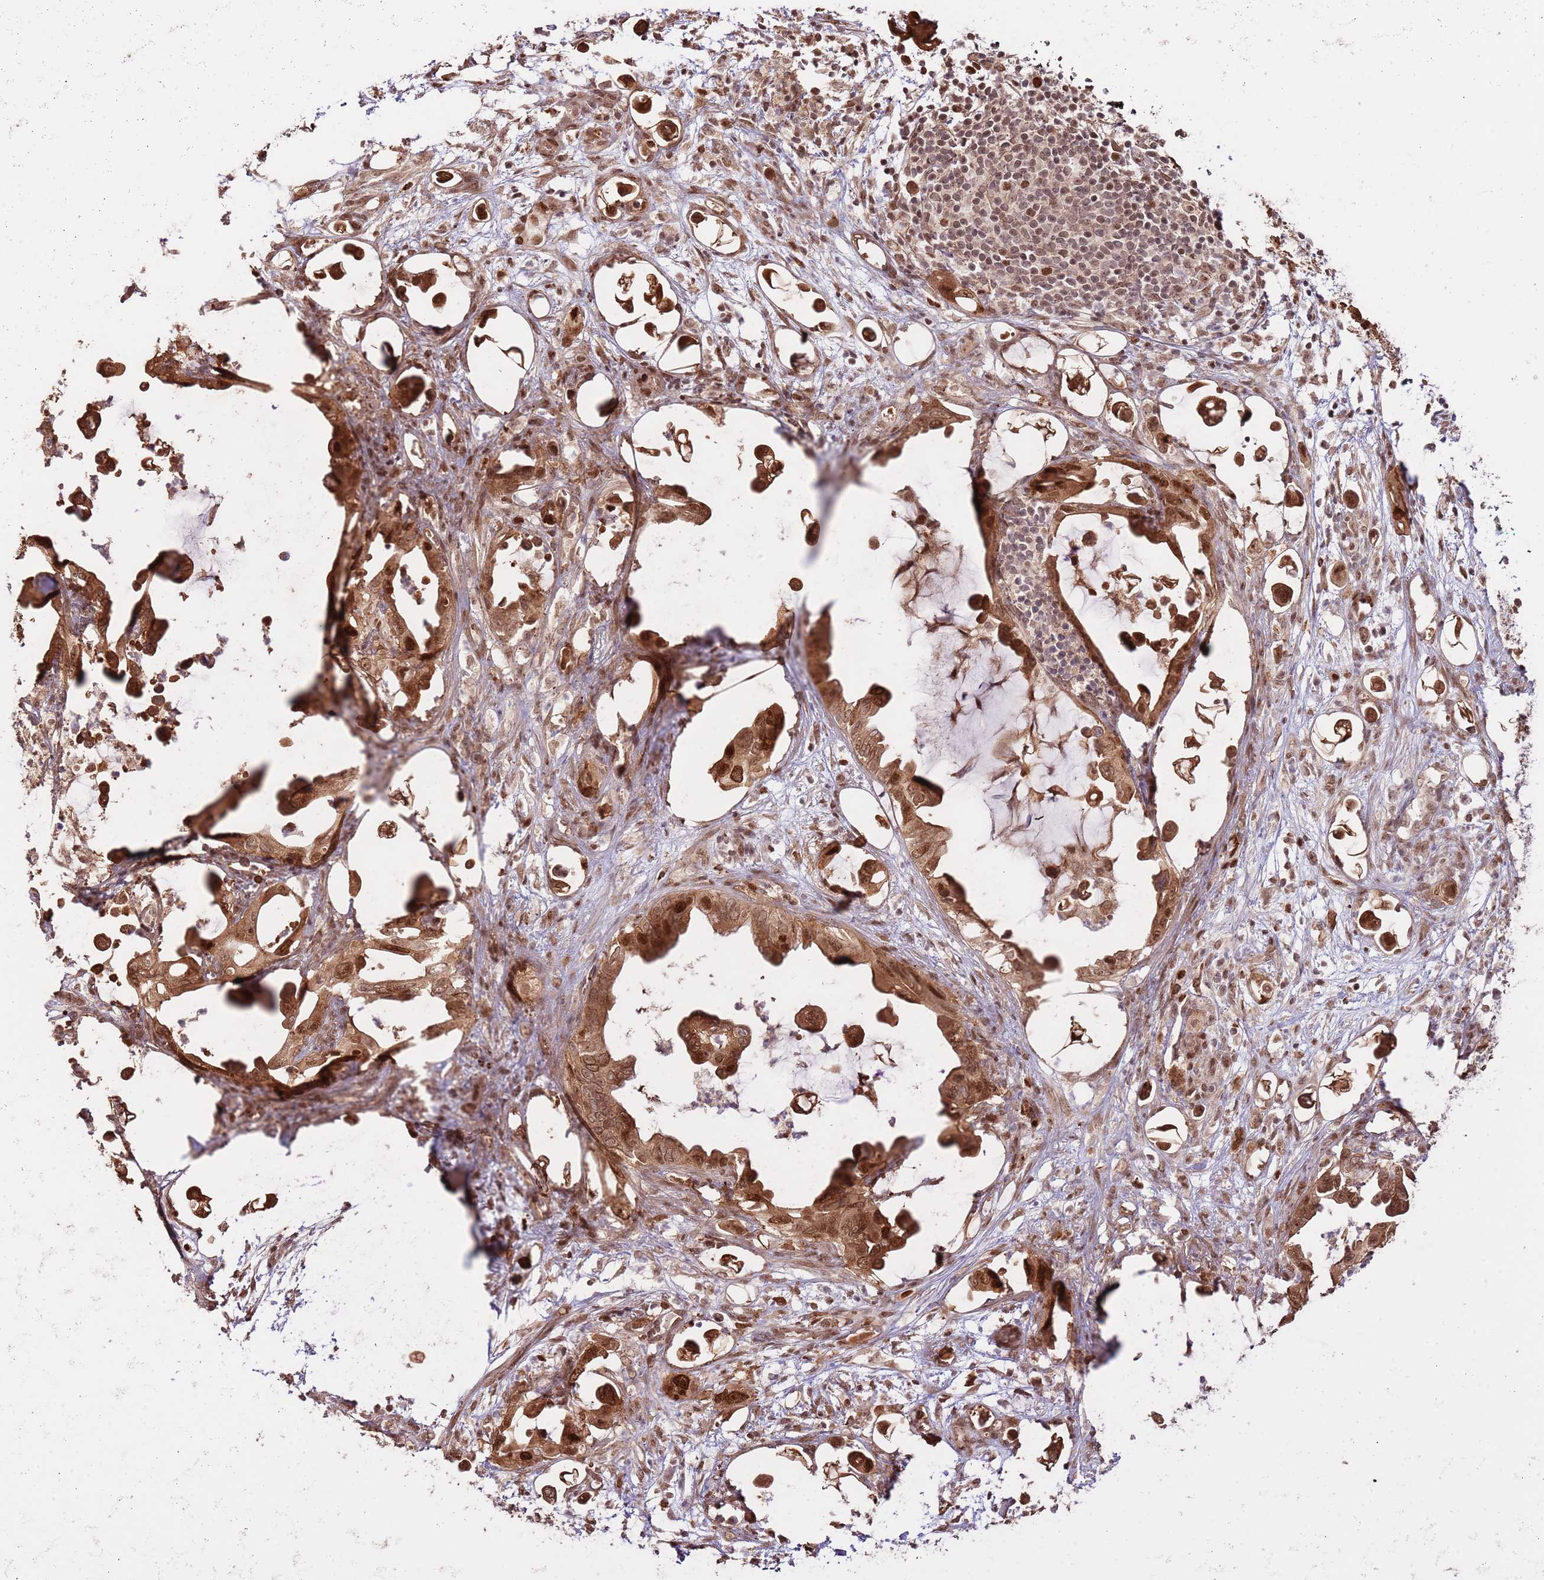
{"staining": {"intensity": "strong", "quantity": ">75%", "location": "cytoplasmic/membranous,nuclear"}, "tissue": "pancreatic cancer", "cell_type": "Tumor cells", "image_type": "cancer", "snomed": [{"axis": "morphology", "description": "Adenocarcinoma, NOS"}, {"axis": "topography", "description": "Pancreas"}], "caption": "Pancreatic adenocarcinoma tissue displays strong cytoplasmic/membranous and nuclear staining in approximately >75% of tumor cells Using DAB (brown) and hematoxylin (blue) stains, captured at high magnification using brightfield microscopy.", "gene": "RIF1", "patient": {"sex": "male", "age": 61}}